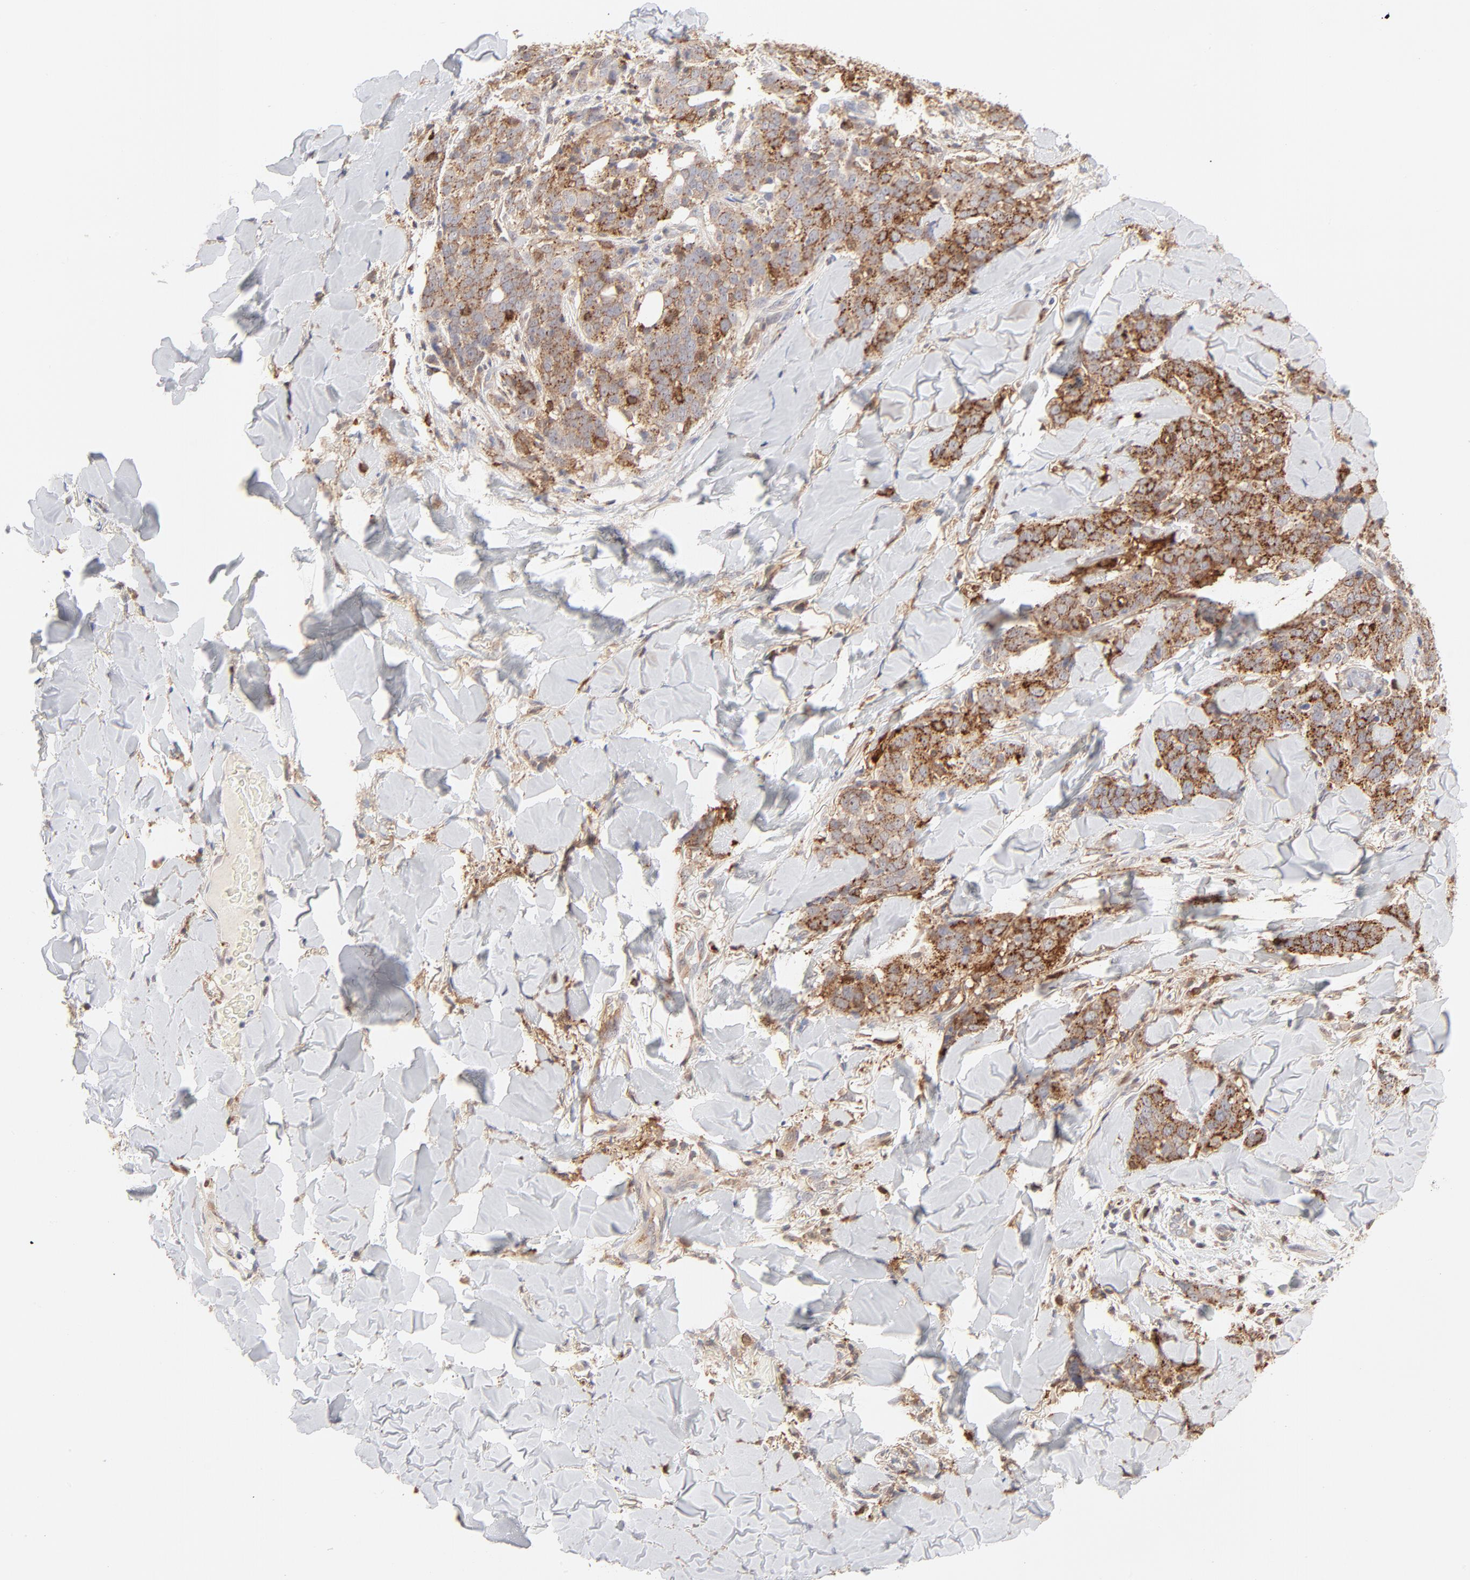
{"staining": {"intensity": "moderate", "quantity": ">75%", "location": "cytoplasmic/membranous"}, "tissue": "skin cancer", "cell_type": "Tumor cells", "image_type": "cancer", "snomed": [{"axis": "morphology", "description": "Normal tissue, NOS"}, {"axis": "morphology", "description": "Squamous cell carcinoma, NOS"}, {"axis": "topography", "description": "Skin"}], "caption": "Skin squamous cell carcinoma stained with a protein marker demonstrates moderate staining in tumor cells.", "gene": "CDK6", "patient": {"sex": "female", "age": 83}}